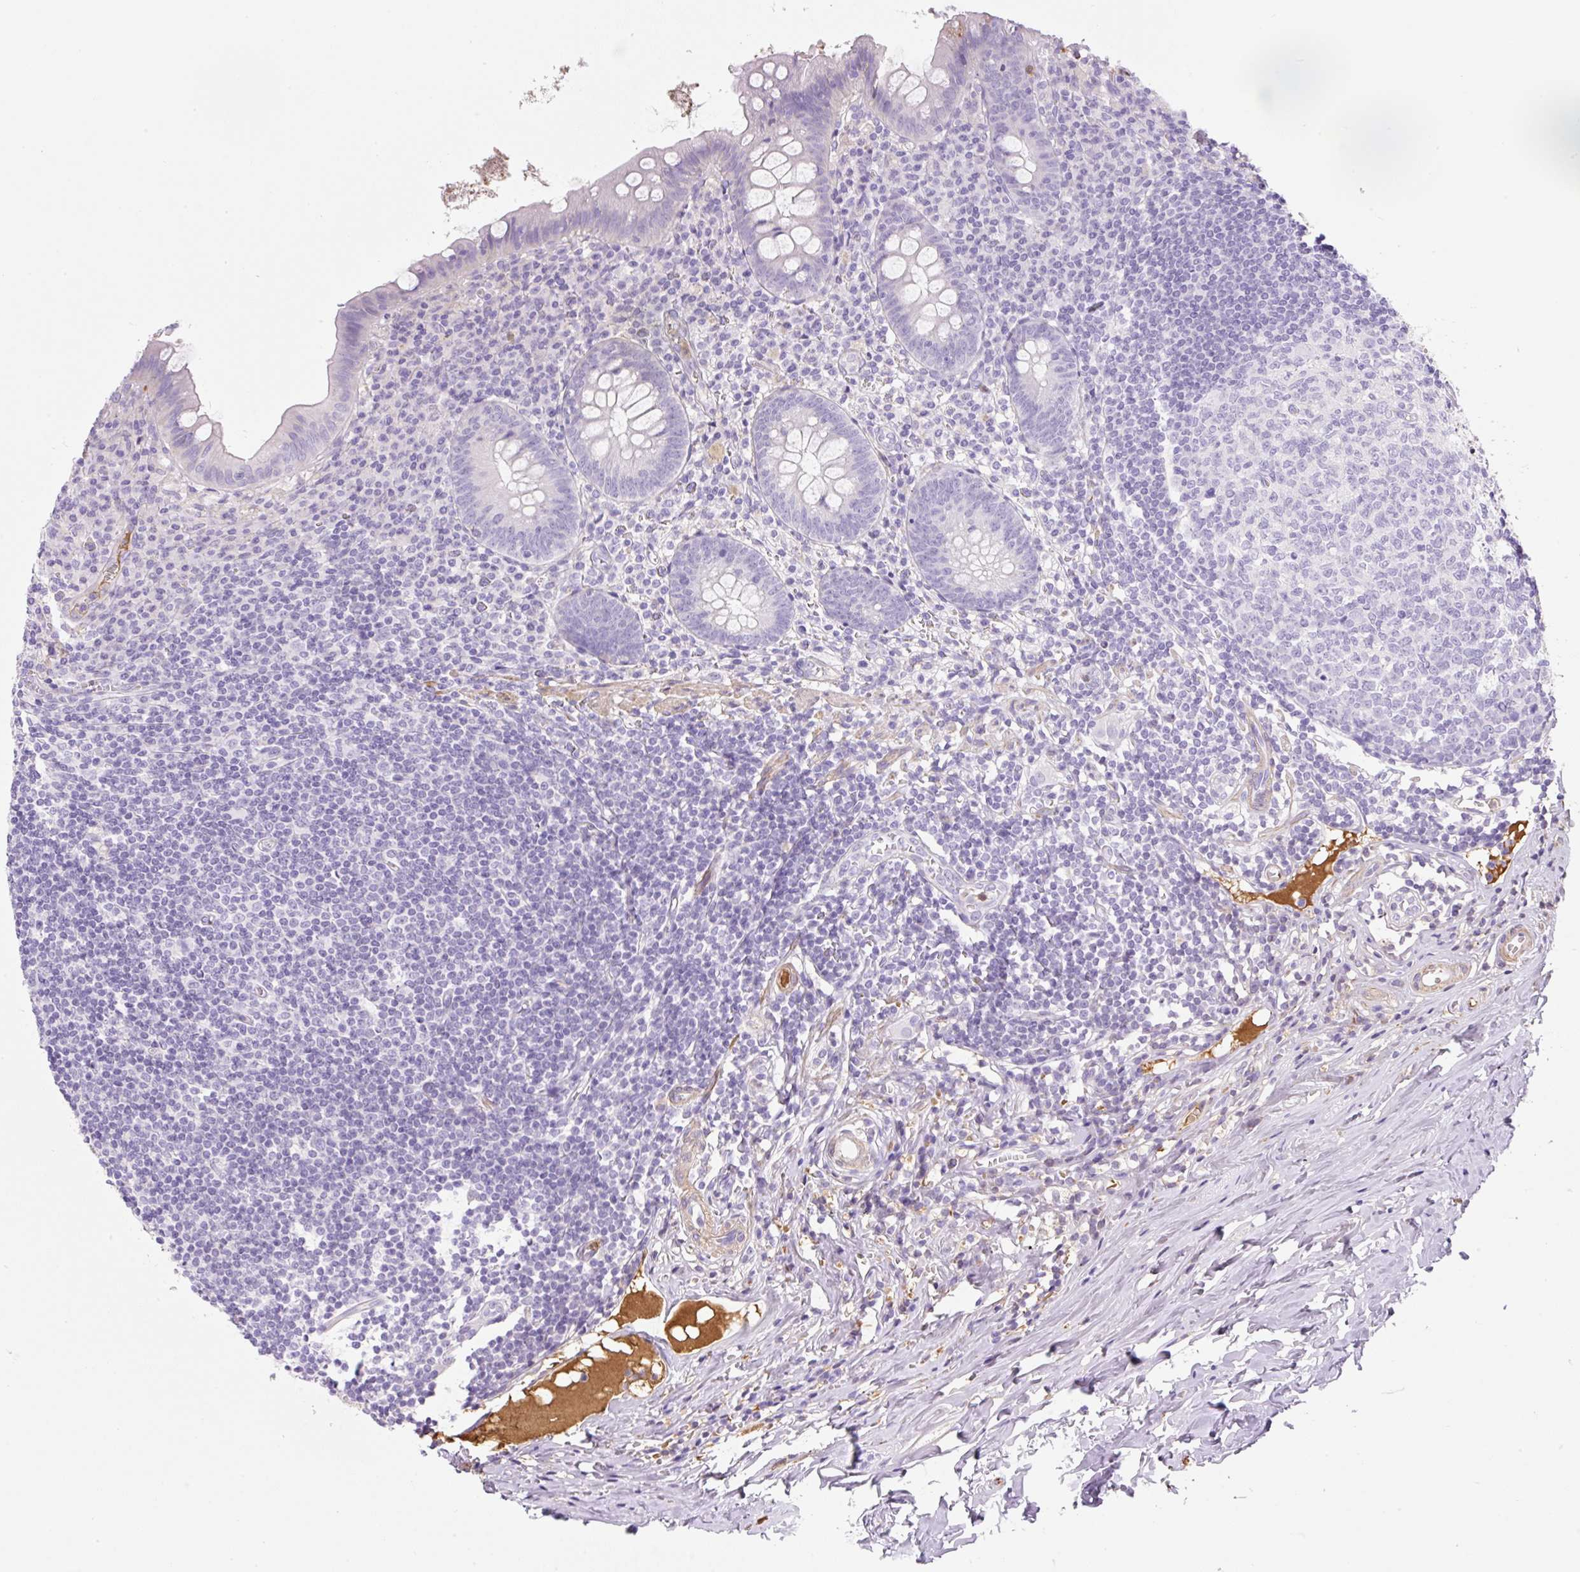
{"staining": {"intensity": "negative", "quantity": "none", "location": "none"}, "tissue": "appendix", "cell_type": "Glandular cells", "image_type": "normal", "snomed": [{"axis": "morphology", "description": "Normal tissue, NOS"}, {"axis": "topography", "description": "Appendix"}], "caption": "IHC of unremarkable human appendix exhibits no staining in glandular cells.", "gene": "TDRD15", "patient": {"sex": "female", "age": 51}}